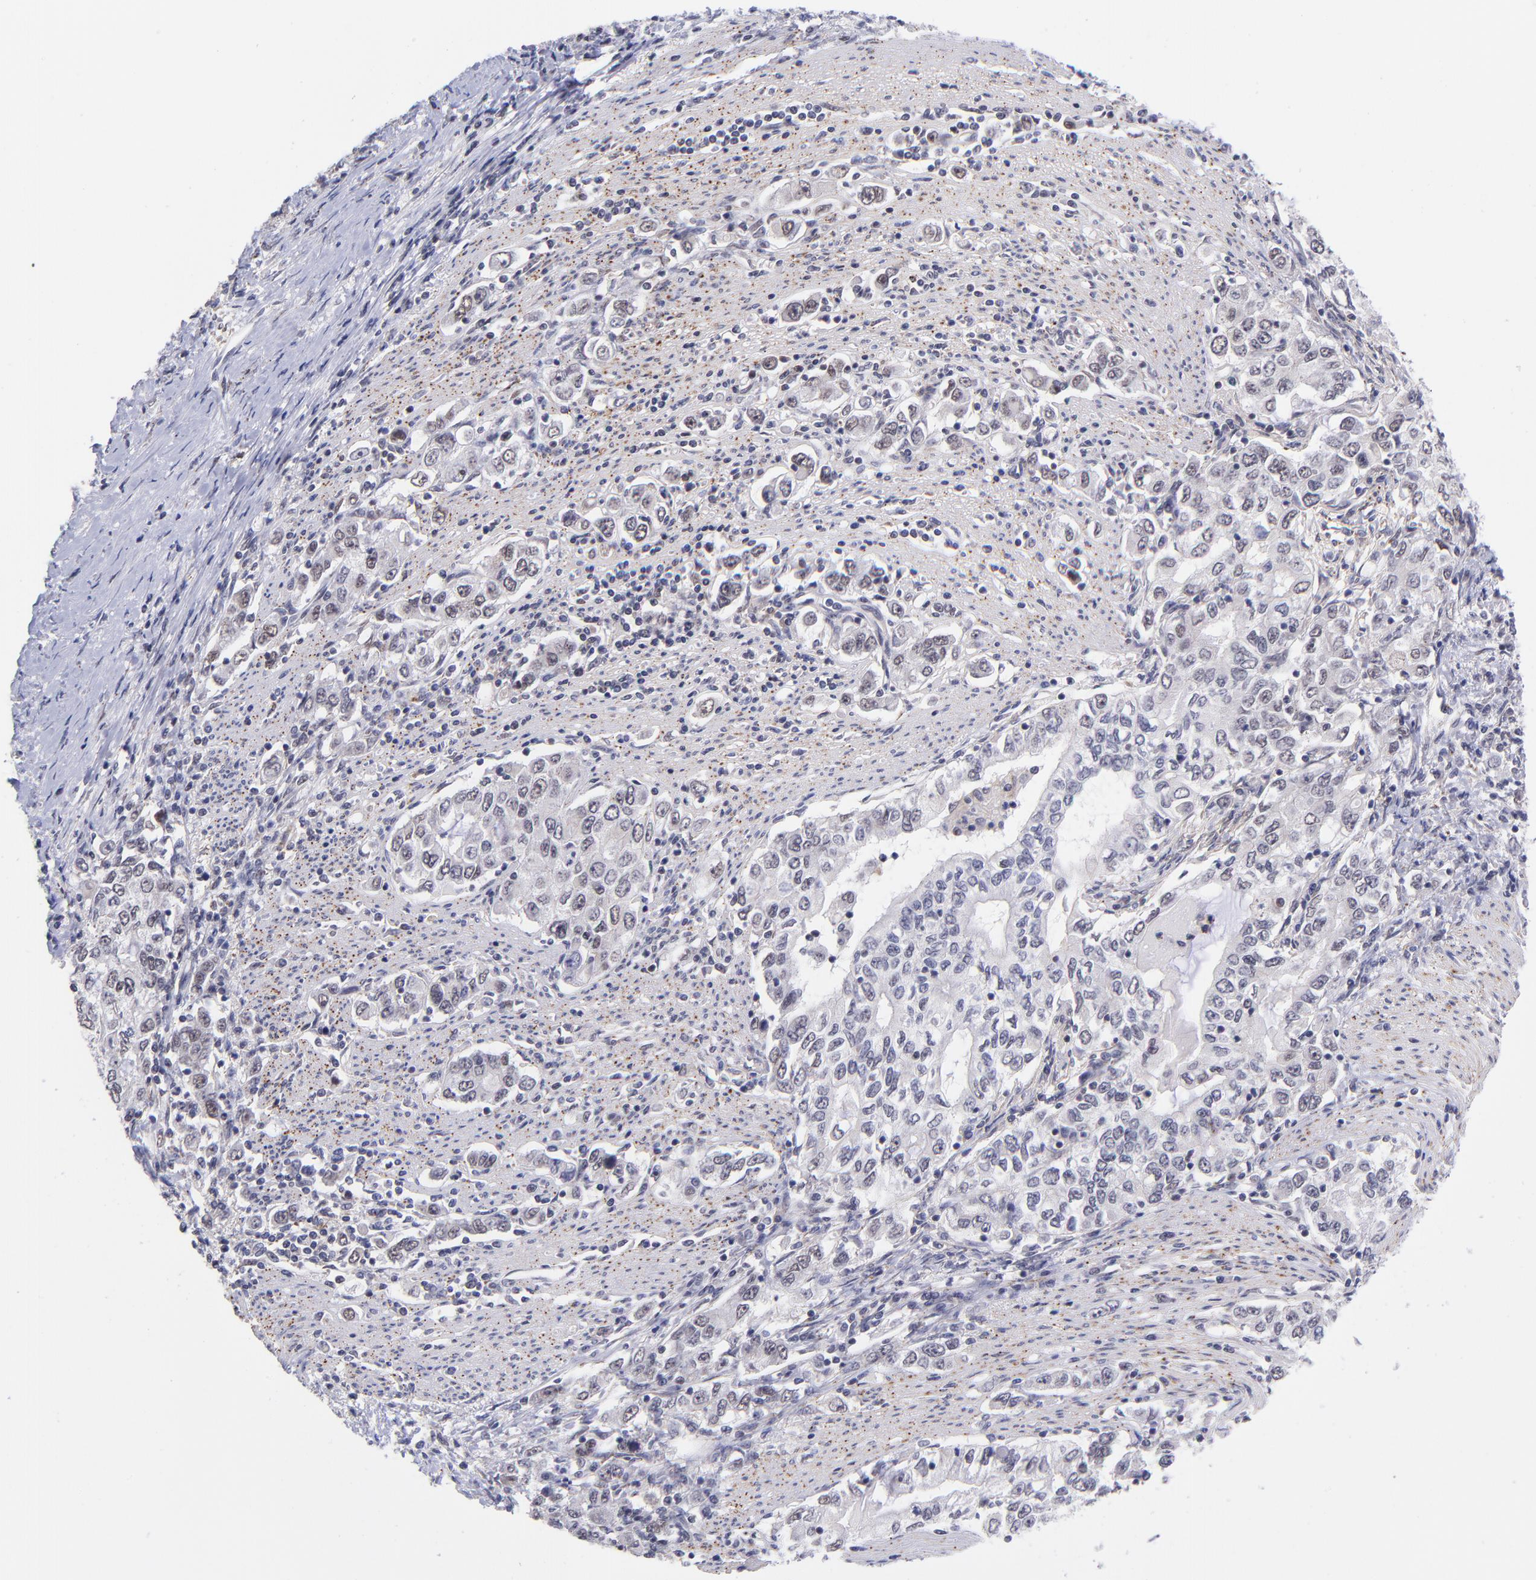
{"staining": {"intensity": "weak", "quantity": "<25%", "location": "nuclear"}, "tissue": "stomach cancer", "cell_type": "Tumor cells", "image_type": "cancer", "snomed": [{"axis": "morphology", "description": "Adenocarcinoma, NOS"}, {"axis": "topography", "description": "Stomach, lower"}], "caption": "The immunohistochemistry (IHC) micrograph has no significant positivity in tumor cells of stomach cancer tissue.", "gene": "SOX6", "patient": {"sex": "female", "age": 72}}